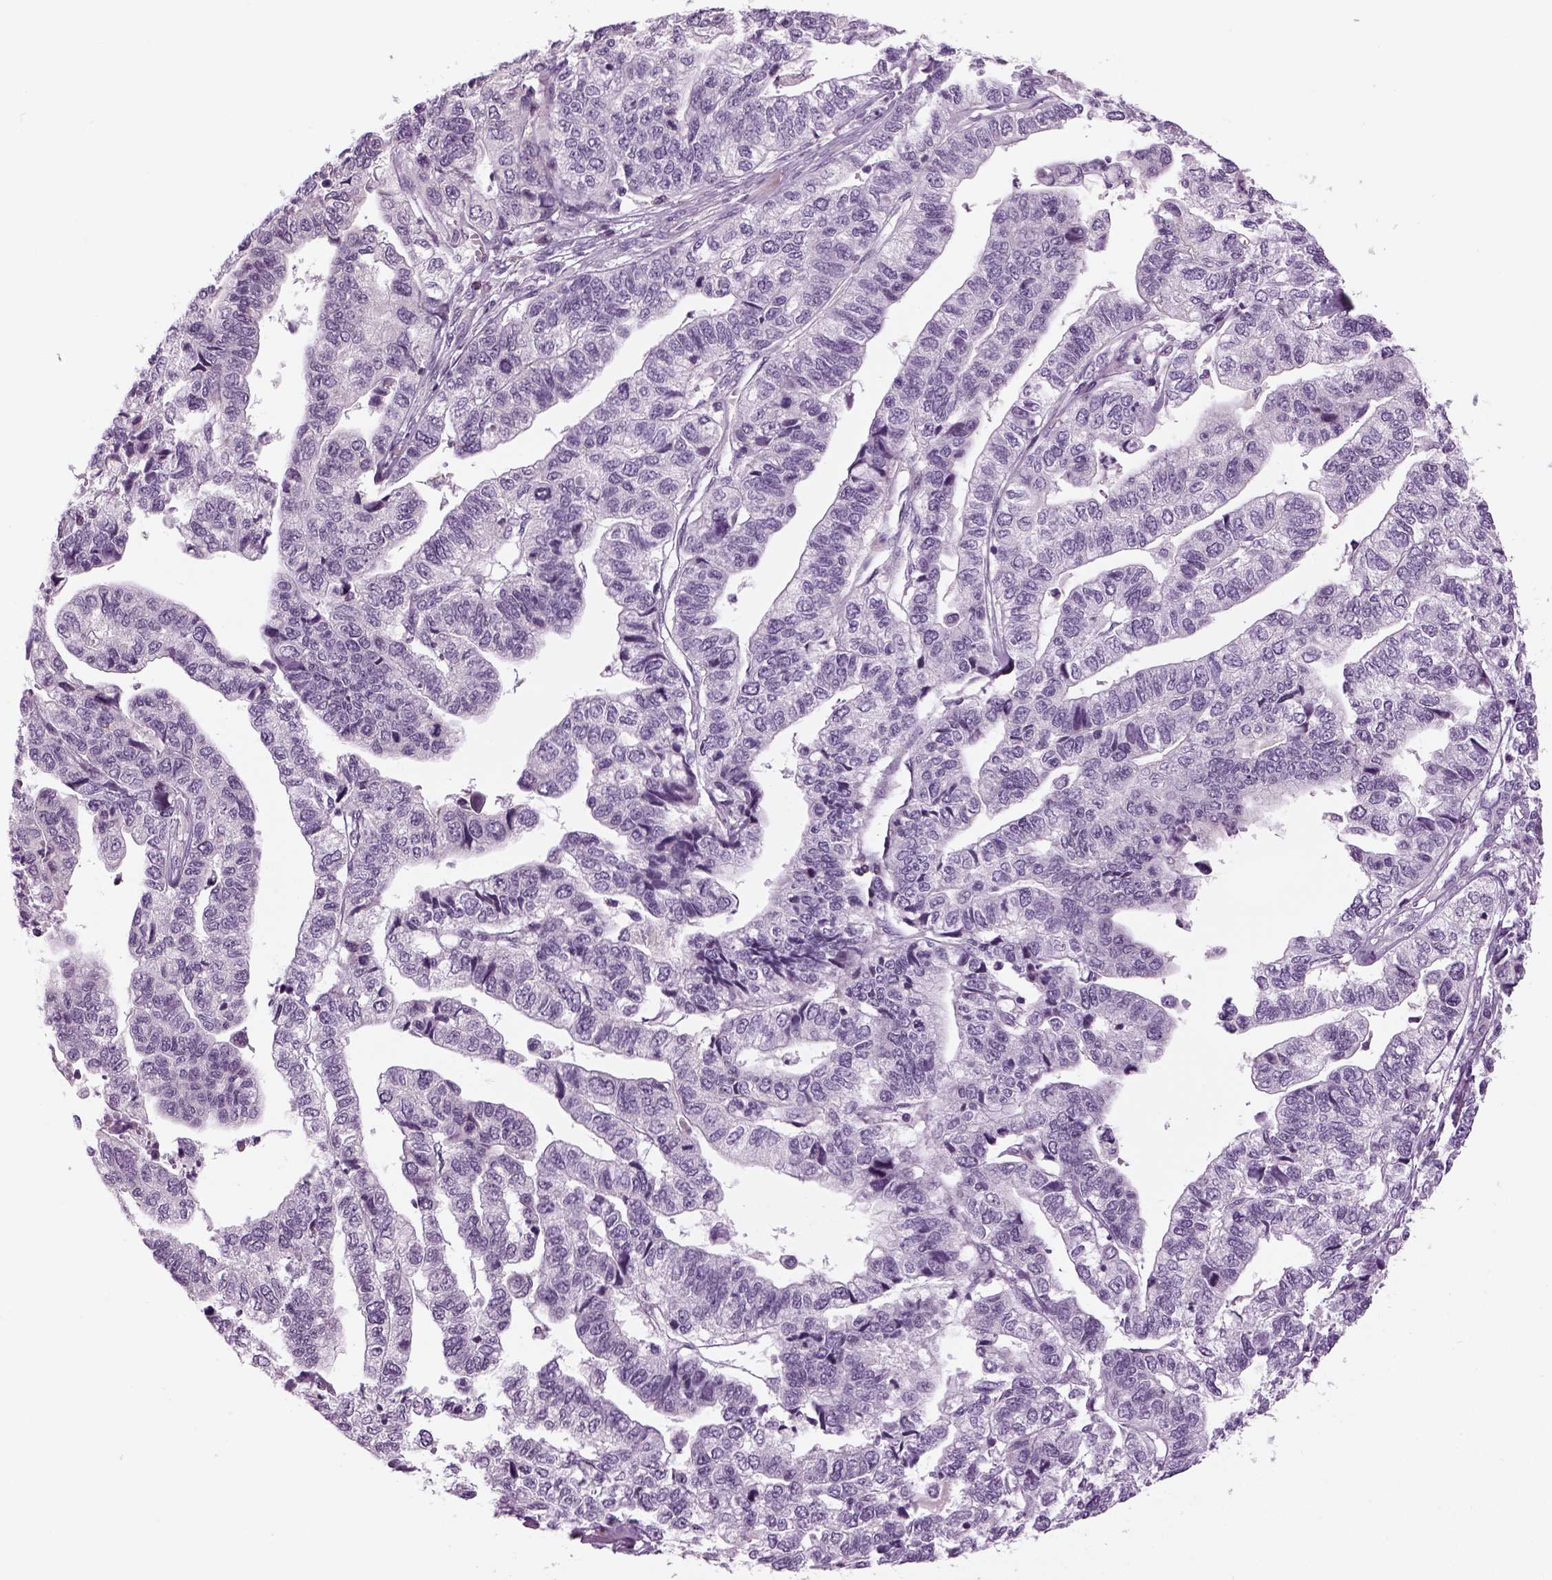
{"staining": {"intensity": "negative", "quantity": "none", "location": "none"}, "tissue": "stomach cancer", "cell_type": "Tumor cells", "image_type": "cancer", "snomed": [{"axis": "morphology", "description": "Adenocarcinoma, NOS"}, {"axis": "topography", "description": "Stomach, upper"}], "caption": "A photomicrograph of human stomach adenocarcinoma is negative for staining in tumor cells.", "gene": "LRRIQ3", "patient": {"sex": "female", "age": 67}}